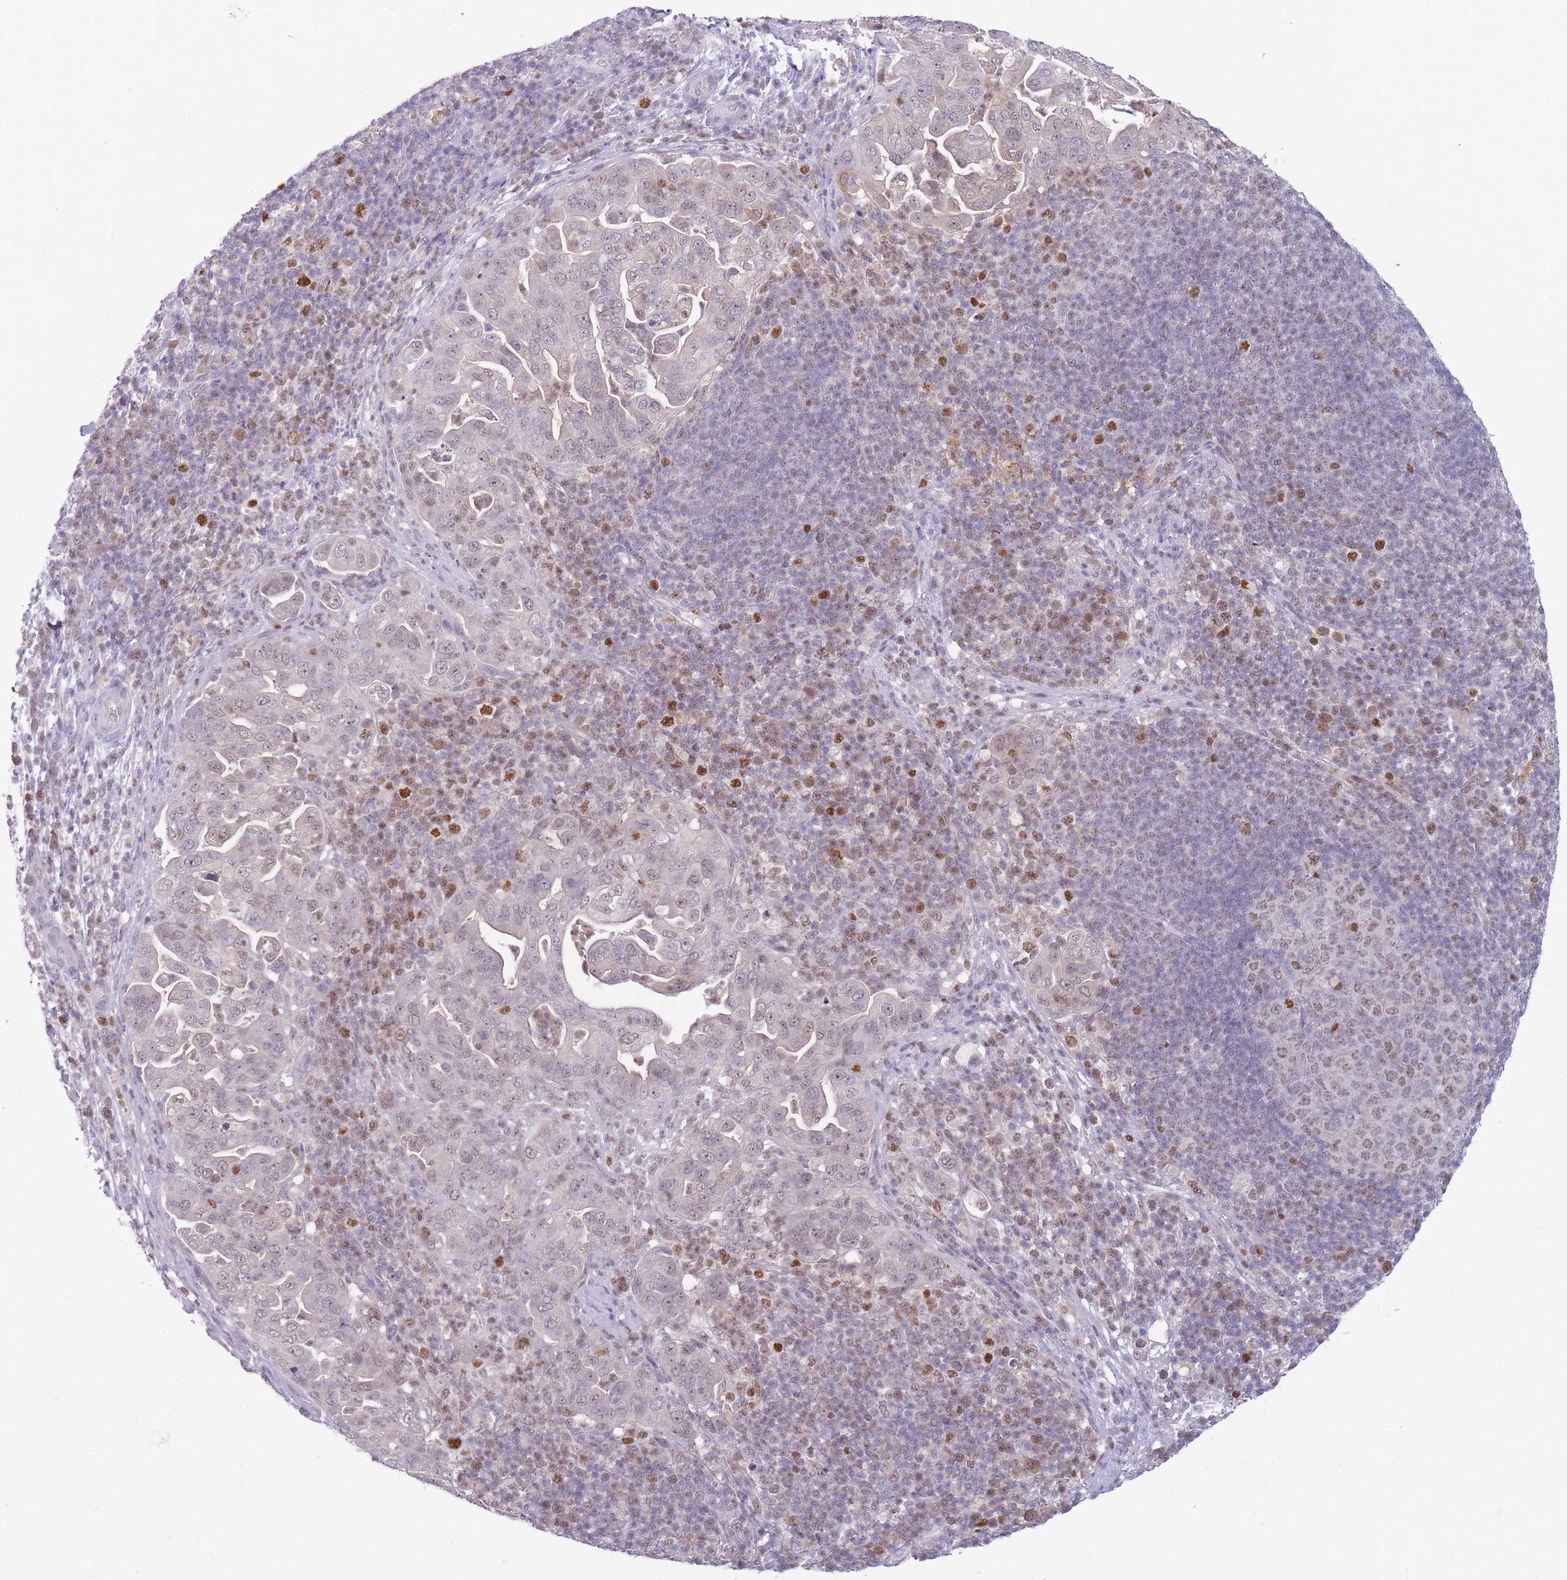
{"staining": {"intensity": "weak", "quantity": "<25%", "location": "nuclear"}, "tissue": "pancreatic cancer", "cell_type": "Tumor cells", "image_type": "cancer", "snomed": [{"axis": "morphology", "description": "Adenocarcinoma, NOS"}, {"axis": "topography", "description": "Pancreas"}], "caption": "This is an immunohistochemistry (IHC) image of human adenocarcinoma (pancreatic). There is no positivity in tumor cells.", "gene": "ARID3B", "patient": {"sex": "female", "age": 63}}